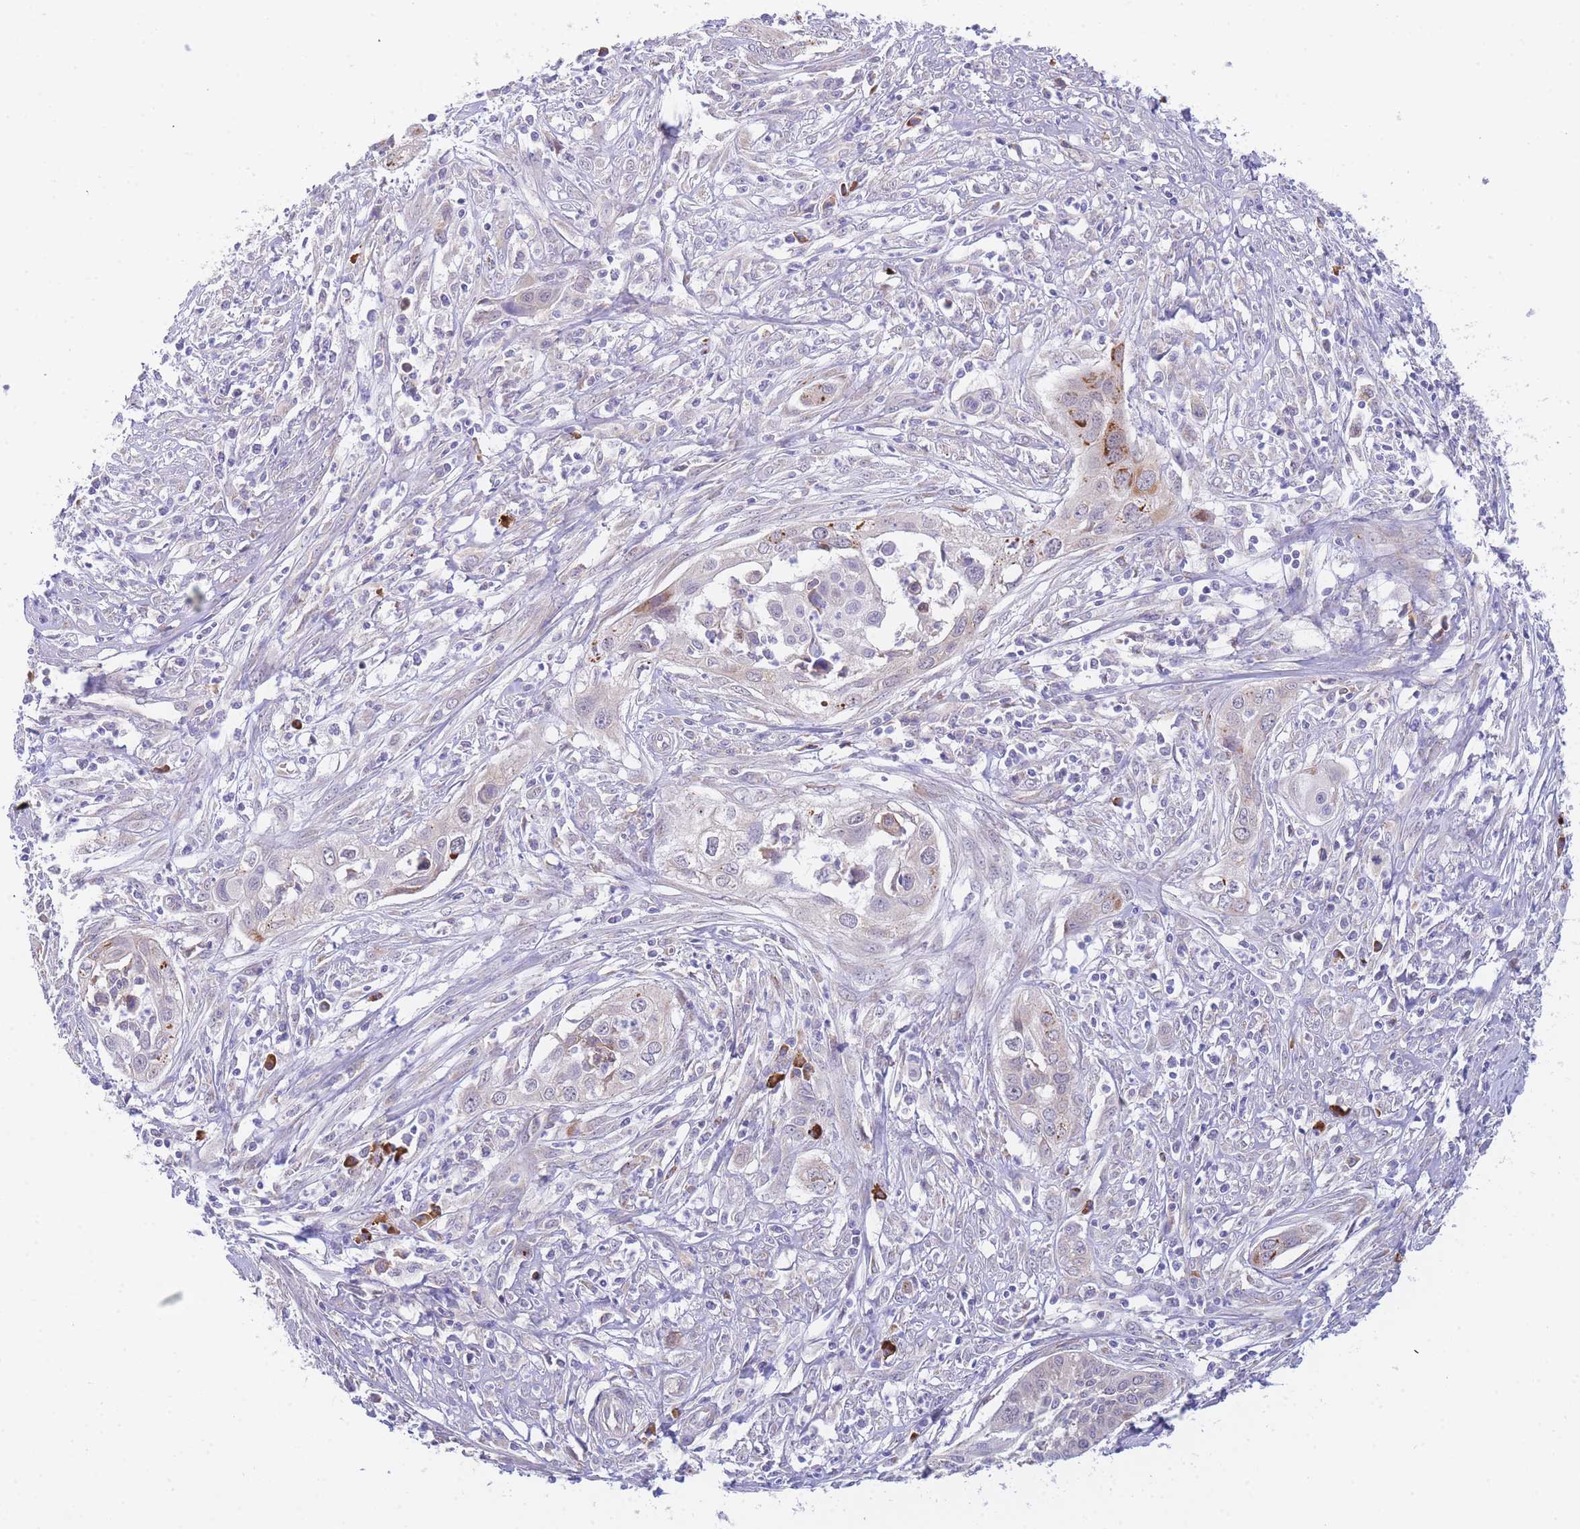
{"staining": {"intensity": "negative", "quantity": "none", "location": "none"}, "tissue": "cervical cancer", "cell_type": "Tumor cells", "image_type": "cancer", "snomed": [{"axis": "morphology", "description": "Squamous cell carcinoma, NOS"}, {"axis": "topography", "description": "Cervix"}], "caption": "The histopathology image reveals no staining of tumor cells in cervical cancer (squamous cell carcinoma).", "gene": "ZNF510", "patient": {"sex": "female", "age": 34}}